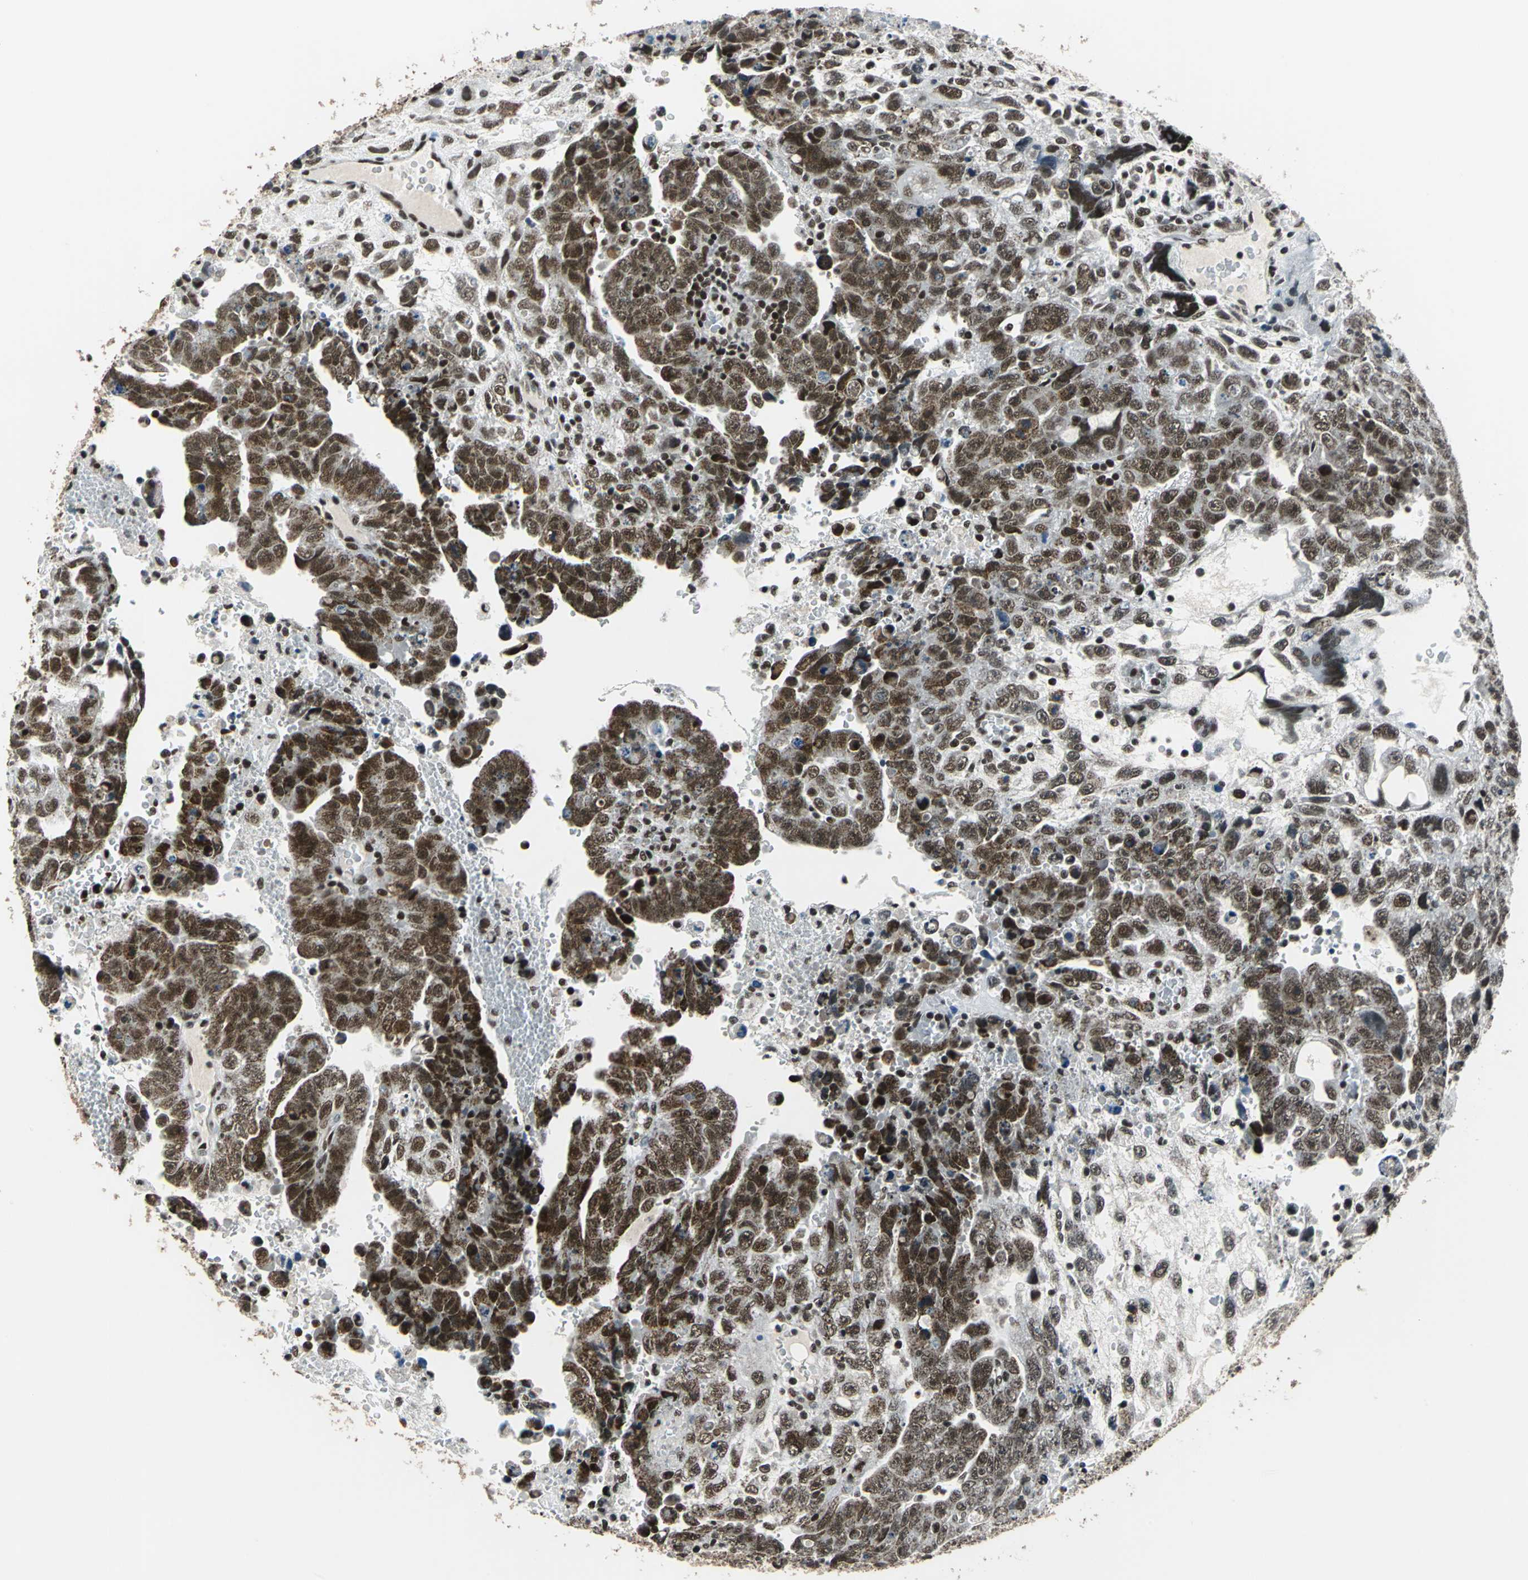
{"staining": {"intensity": "strong", "quantity": ">75%", "location": "nuclear"}, "tissue": "testis cancer", "cell_type": "Tumor cells", "image_type": "cancer", "snomed": [{"axis": "morphology", "description": "Carcinoma, Embryonal, NOS"}, {"axis": "topography", "description": "Testis"}], "caption": "This histopathology image displays testis cancer (embryonal carcinoma) stained with immunohistochemistry to label a protein in brown. The nuclear of tumor cells show strong positivity for the protein. Nuclei are counter-stained blue.", "gene": "BCLAF1", "patient": {"sex": "male", "age": 28}}